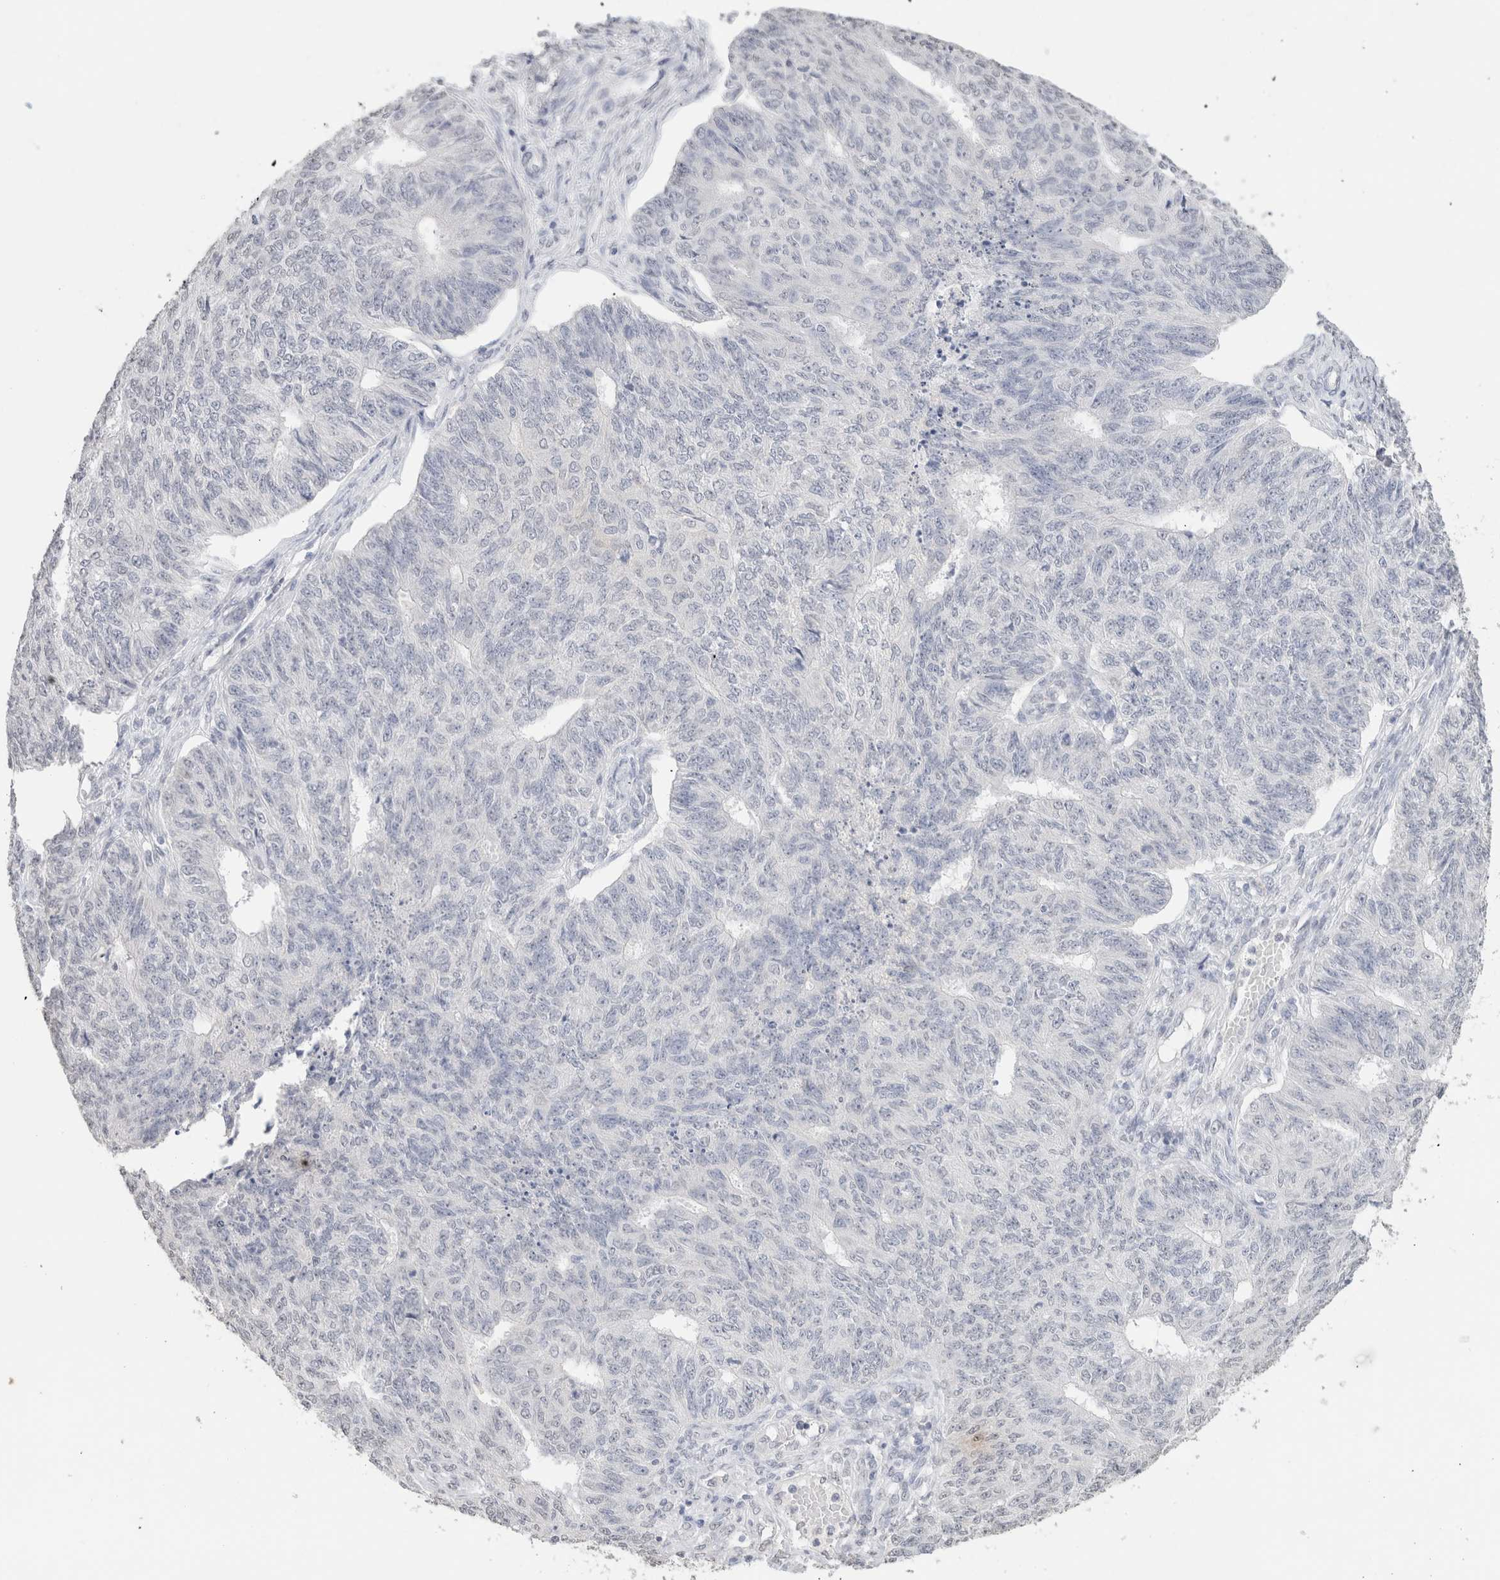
{"staining": {"intensity": "negative", "quantity": "none", "location": "none"}, "tissue": "endometrial cancer", "cell_type": "Tumor cells", "image_type": "cancer", "snomed": [{"axis": "morphology", "description": "Adenocarcinoma, NOS"}, {"axis": "topography", "description": "Endometrium"}], "caption": "This is a histopathology image of immunohistochemistry staining of endometrial cancer (adenocarcinoma), which shows no staining in tumor cells.", "gene": "CD80", "patient": {"sex": "female", "age": 32}}